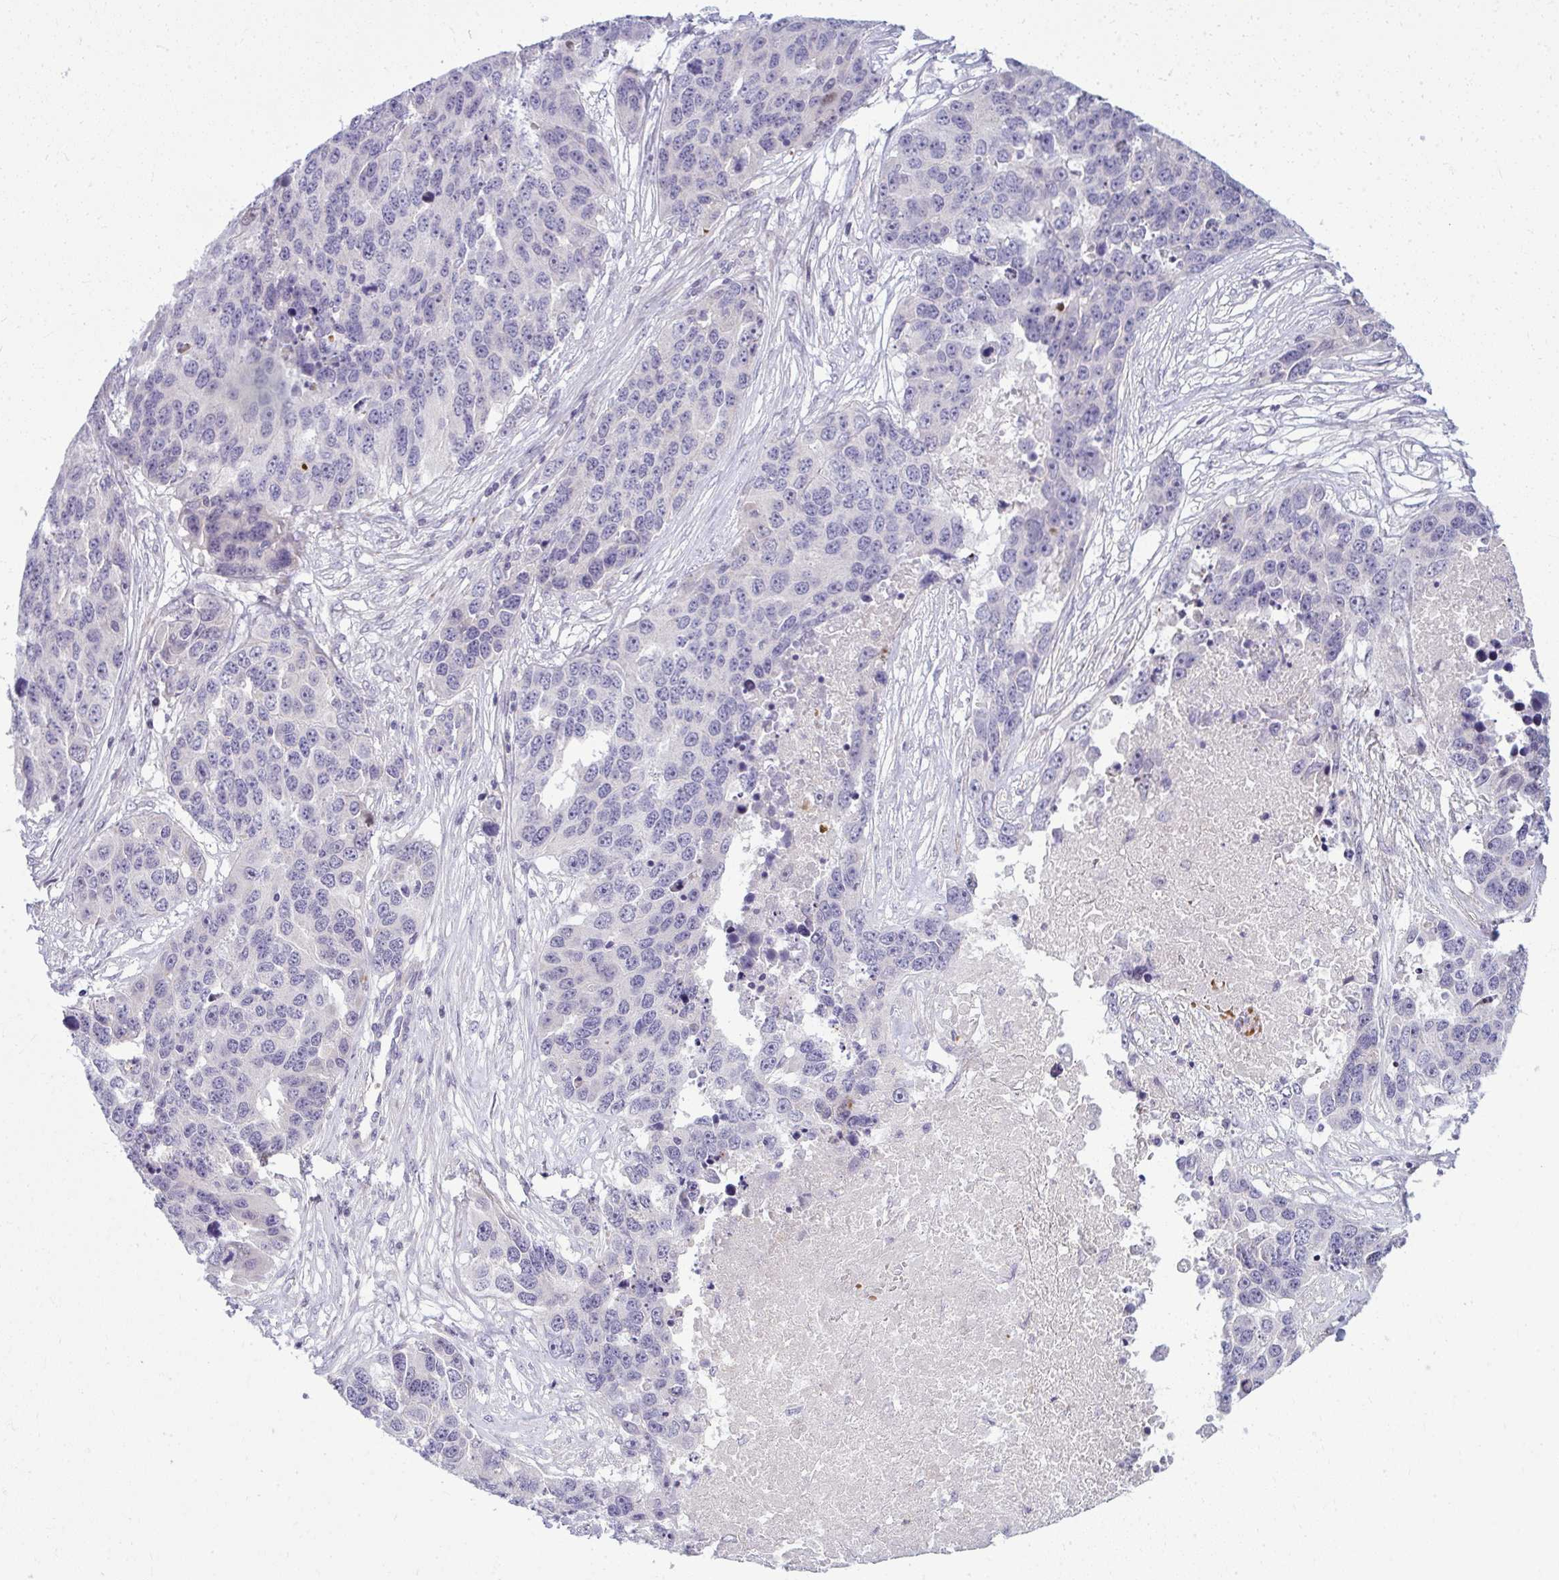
{"staining": {"intensity": "negative", "quantity": "none", "location": "none"}, "tissue": "ovarian cancer", "cell_type": "Tumor cells", "image_type": "cancer", "snomed": [{"axis": "morphology", "description": "Cystadenocarcinoma, serous, NOS"}, {"axis": "topography", "description": "Ovary"}], "caption": "An immunohistochemistry micrograph of serous cystadenocarcinoma (ovarian) is shown. There is no staining in tumor cells of serous cystadenocarcinoma (ovarian).", "gene": "SLC14A1", "patient": {"sex": "female", "age": 76}}